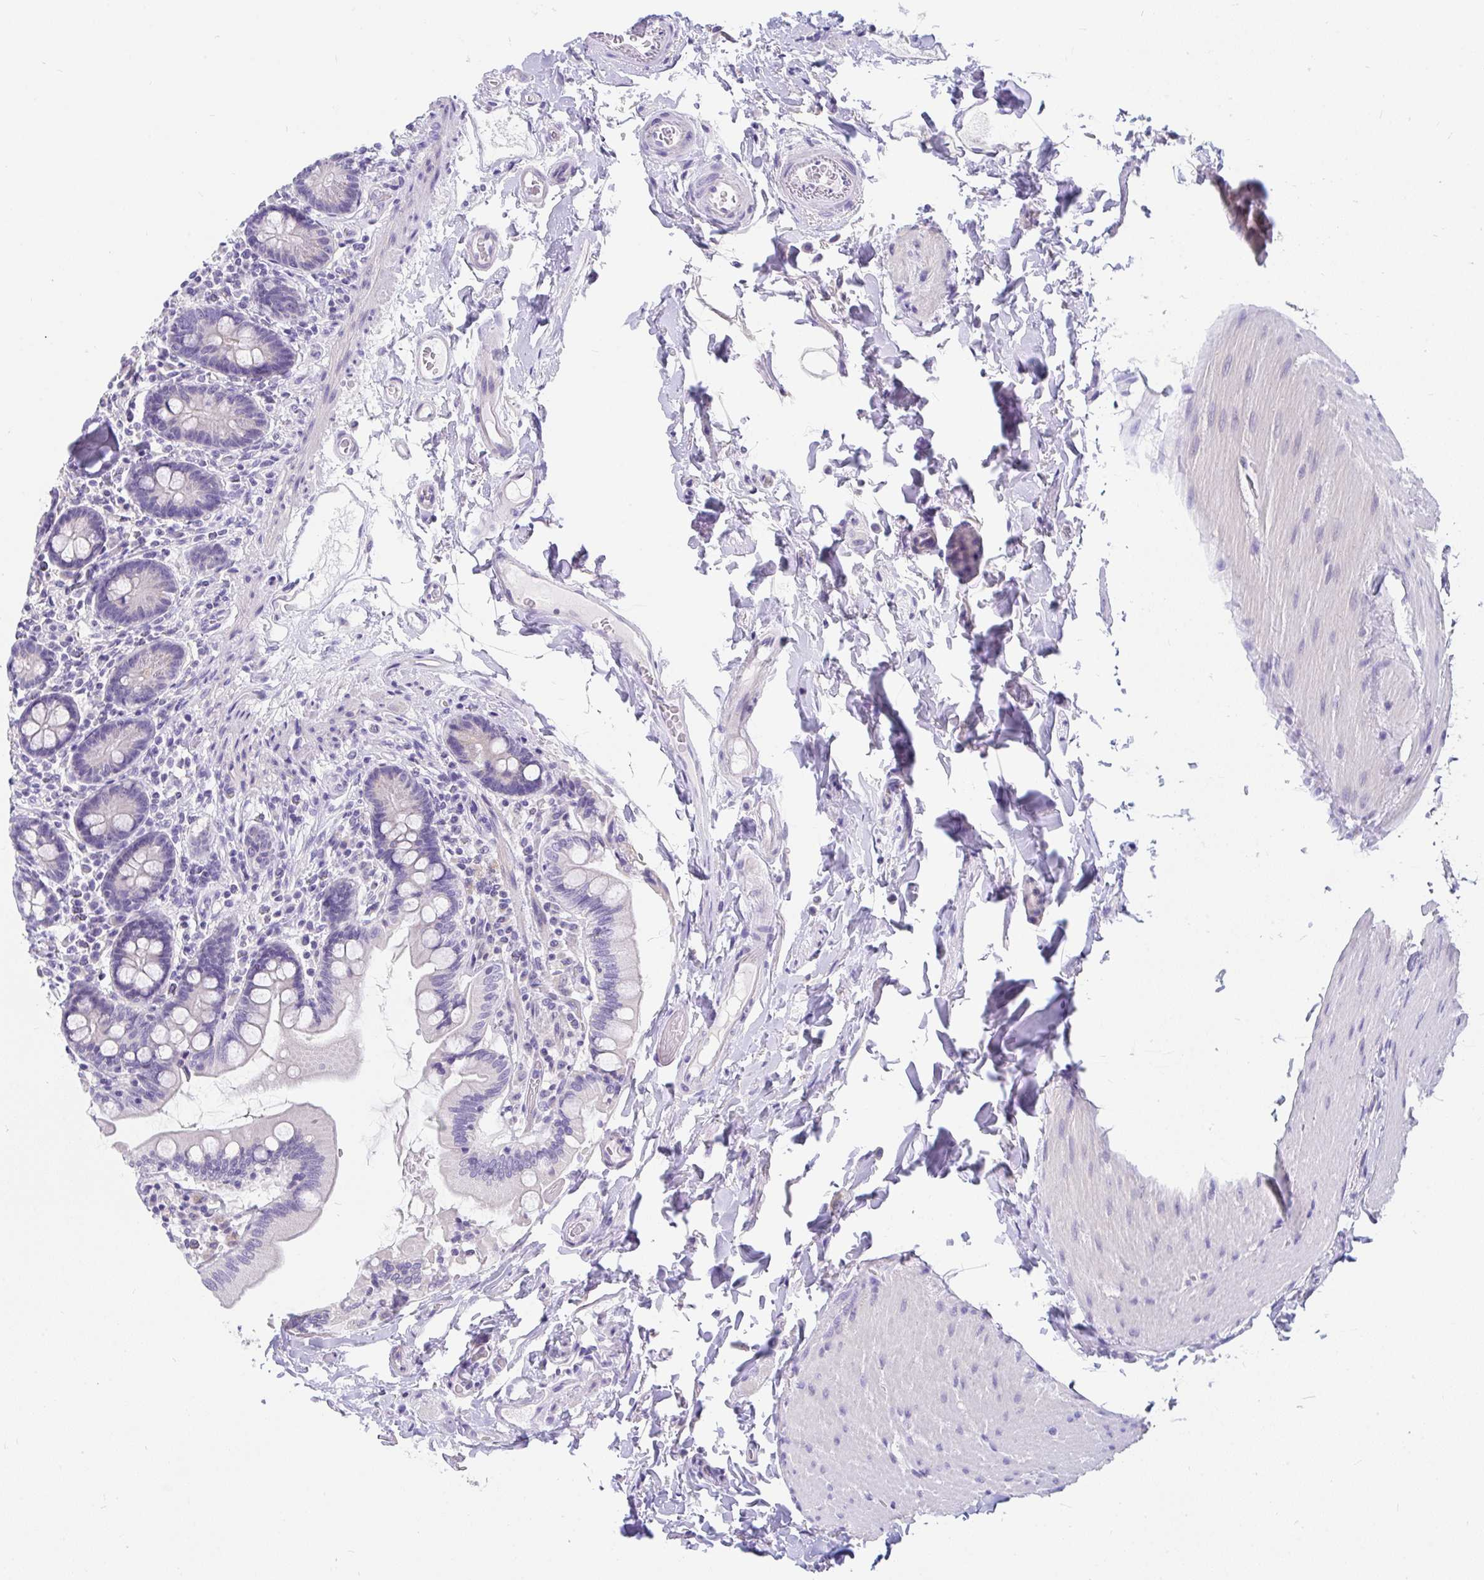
{"staining": {"intensity": "weak", "quantity": "<25%", "location": "cytoplasmic/membranous"}, "tissue": "small intestine", "cell_type": "Glandular cells", "image_type": "normal", "snomed": [{"axis": "morphology", "description": "Normal tissue, NOS"}, {"axis": "topography", "description": "Small intestine"}], "caption": "Immunohistochemistry (IHC) of normal small intestine exhibits no staining in glandular cells. Nuclei are stained in blue.", "gene": "INTS5", "patient": {"sex": "female", "age": 64}}